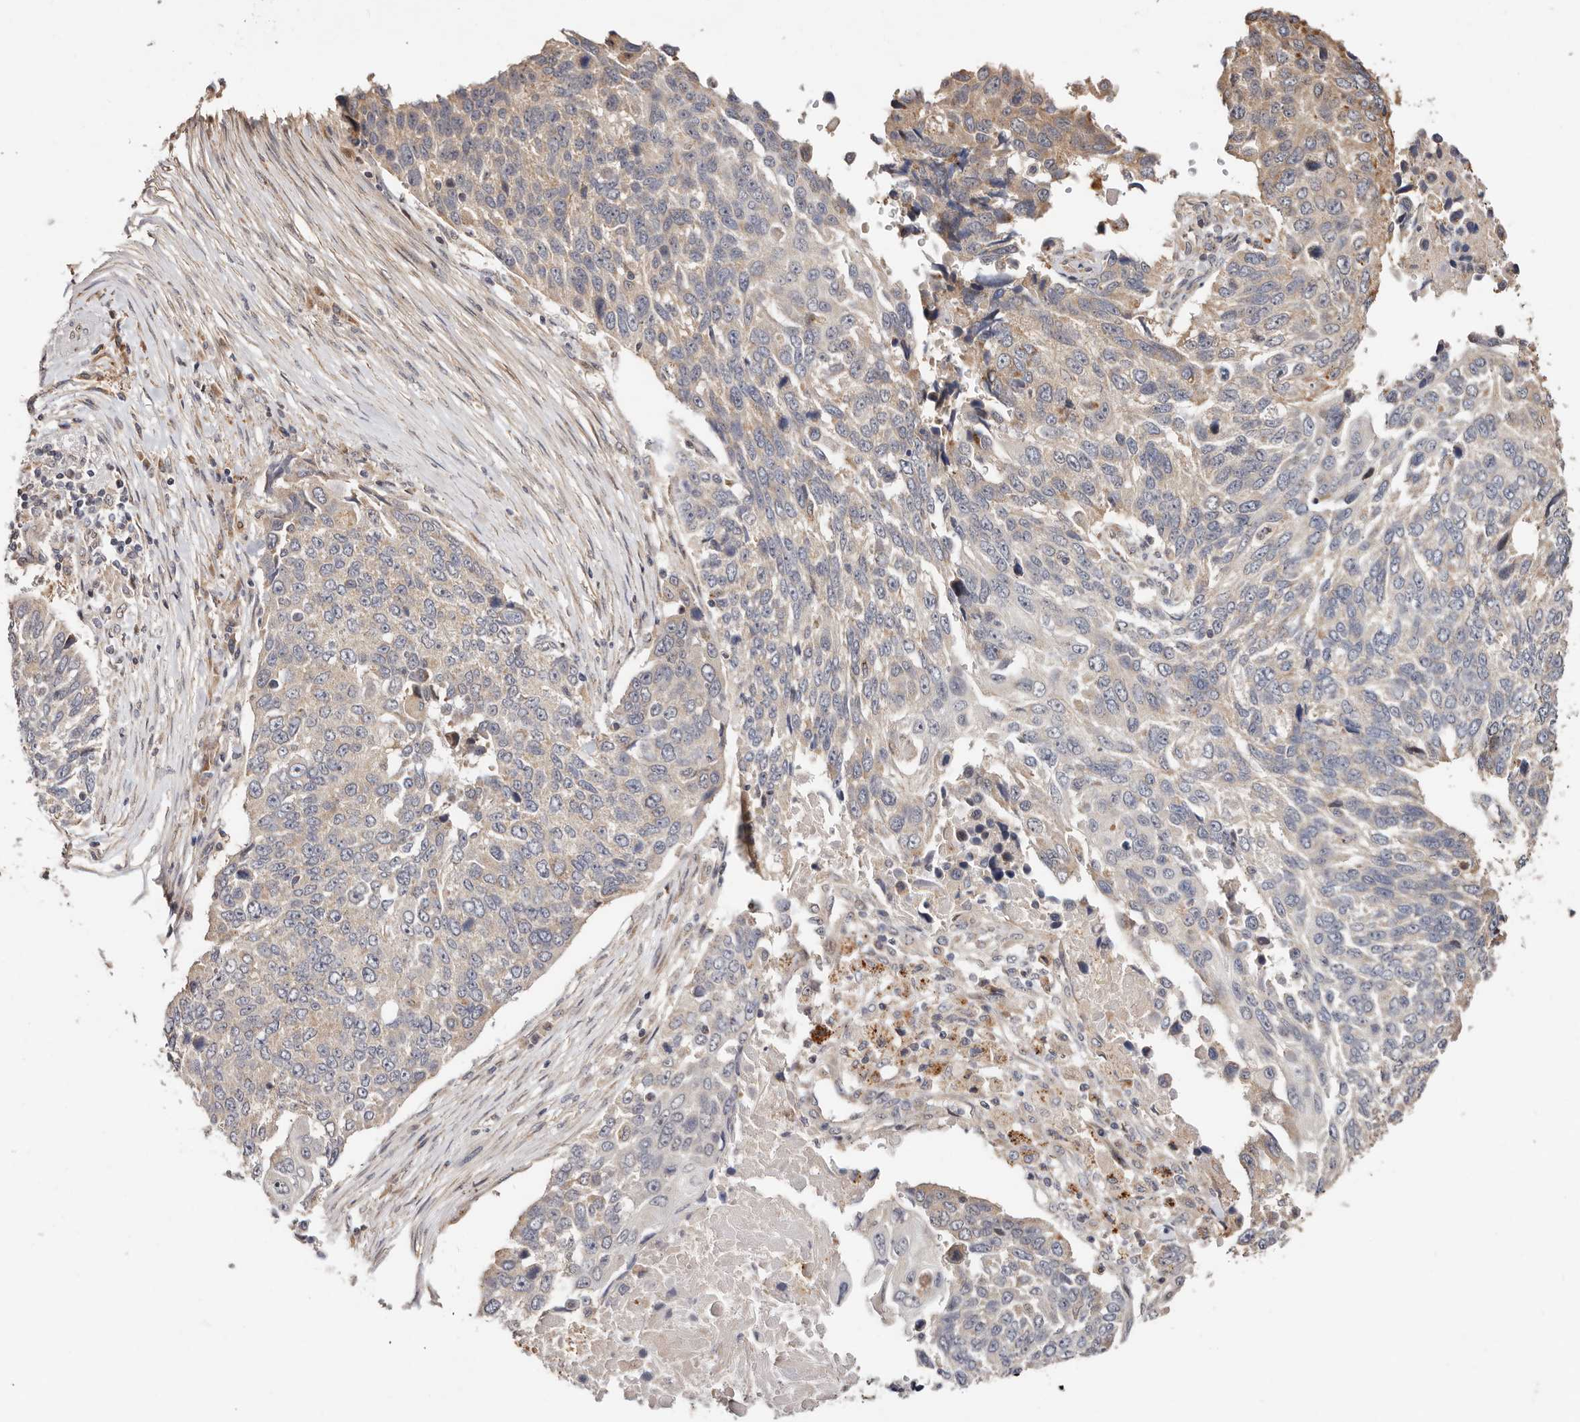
{"staining": {"intensity": "negative", "quantity": "none", "location": "none"}, "tissue": "lung cancer", "cell_type": "Tumor cells", "image_type": "cancer", "snomed": [{"axis": "morphology", "description": "Squamous cell carcinoma, NOS"}, {"axis": "topography", "description": "Lung"}], "caption": "High power microscopy micrograph of an immunohistochemistry (IHC) histopathology image of lung squamous cell carcinoma, revealing no significant staining in tumor cells.", "gene": "USP33", "patient": {"sex": "male", "age": 66}}